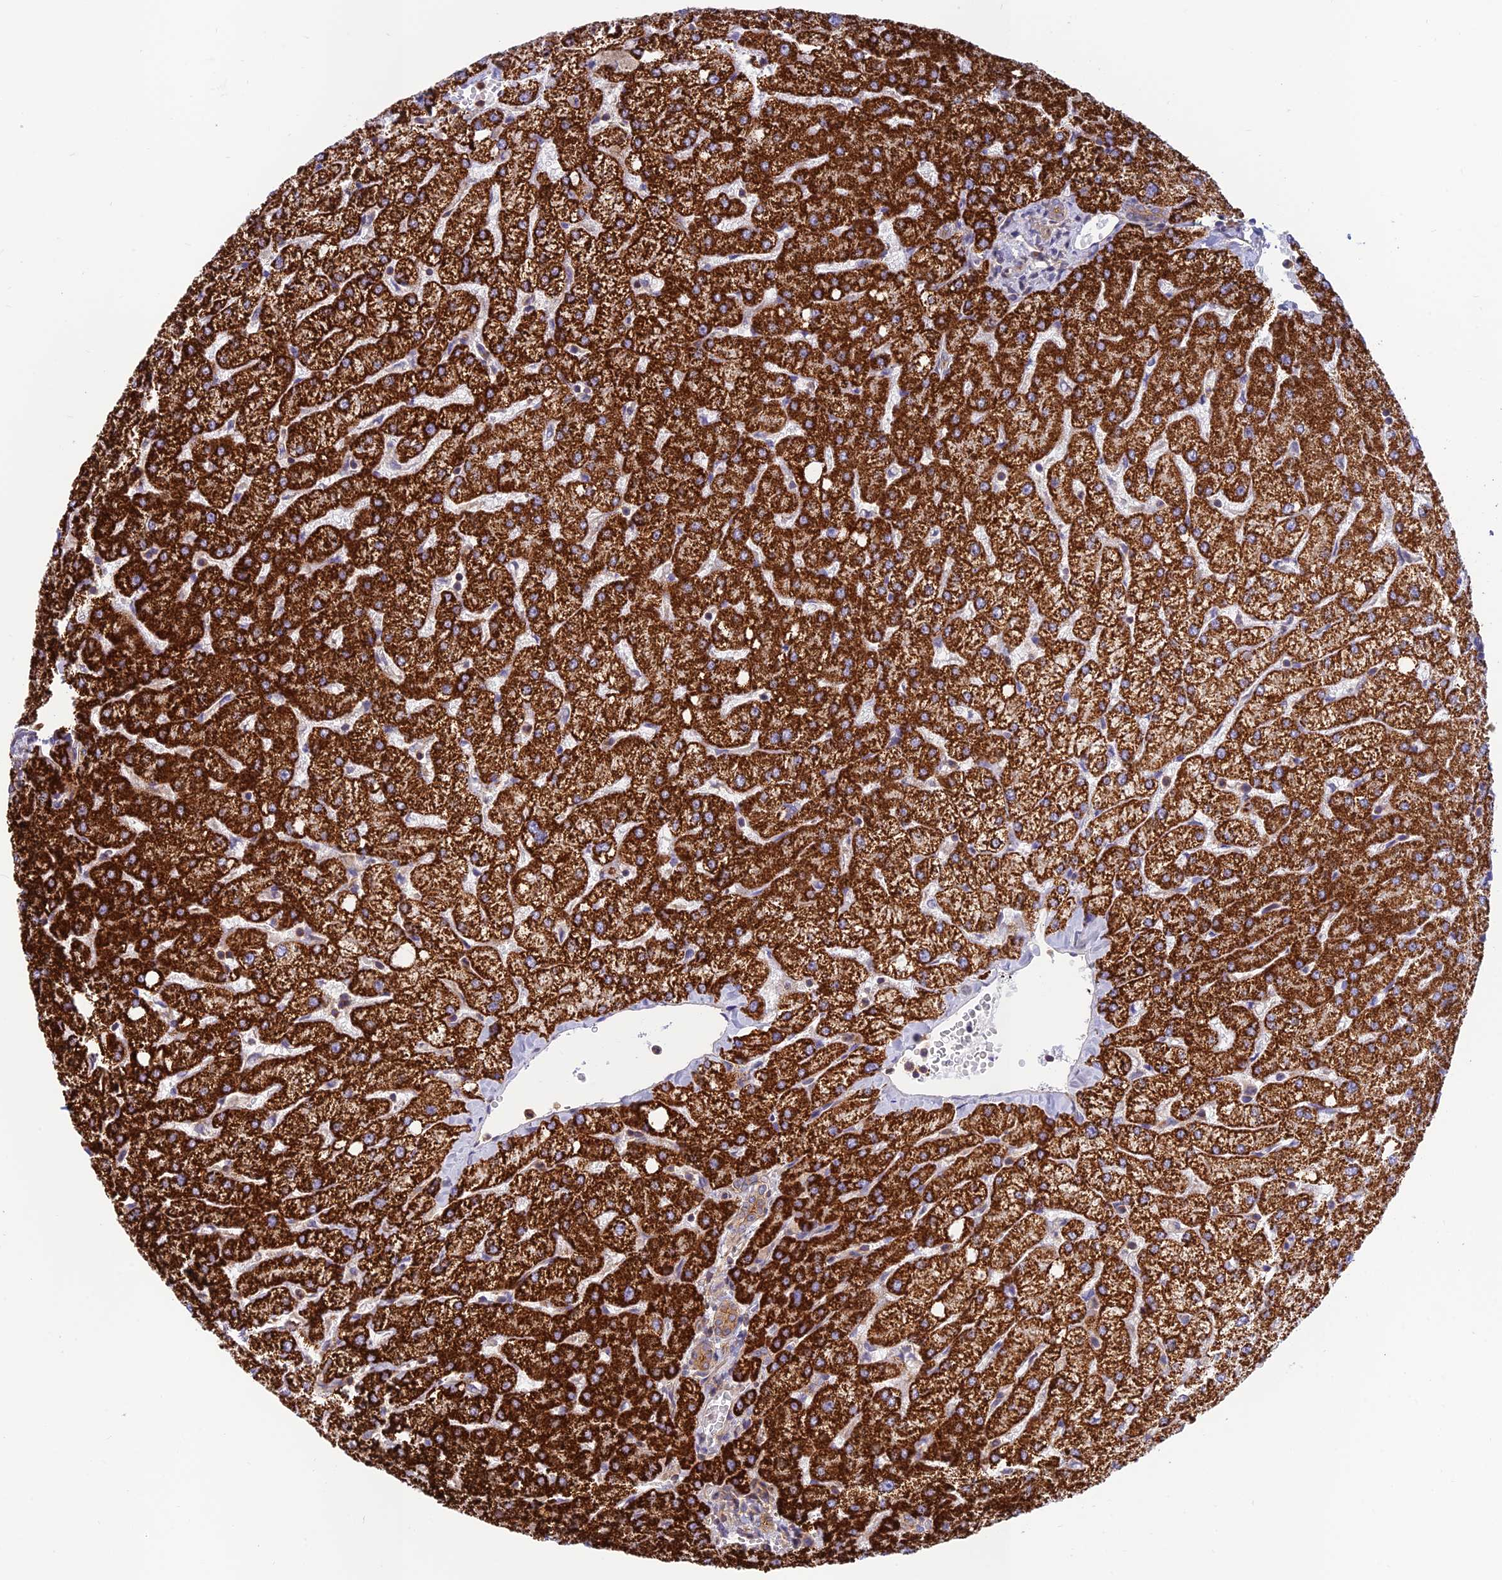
{"staining": {"intensity": "moderate", "quantity": ">75%", "location": "cytoplasmic/membranous"}, "tissue": "liver", "cell_type": "Cholangiocytes", "image_type": "normal", "snomed": [{"axis": "morphology", "description": "Normal tissue, NOS"}, {"axis": "topography", "description": "Liver"}], "caption": "IHC image of unremarkable liver stained for a protein (brown), which shows medium levels of moderate cytoplasmic/membranous staining in approximately >75% of cholangiocytes.", "gene": "PPP1R12C", "patient": {"sex": "female", "age": 54}}